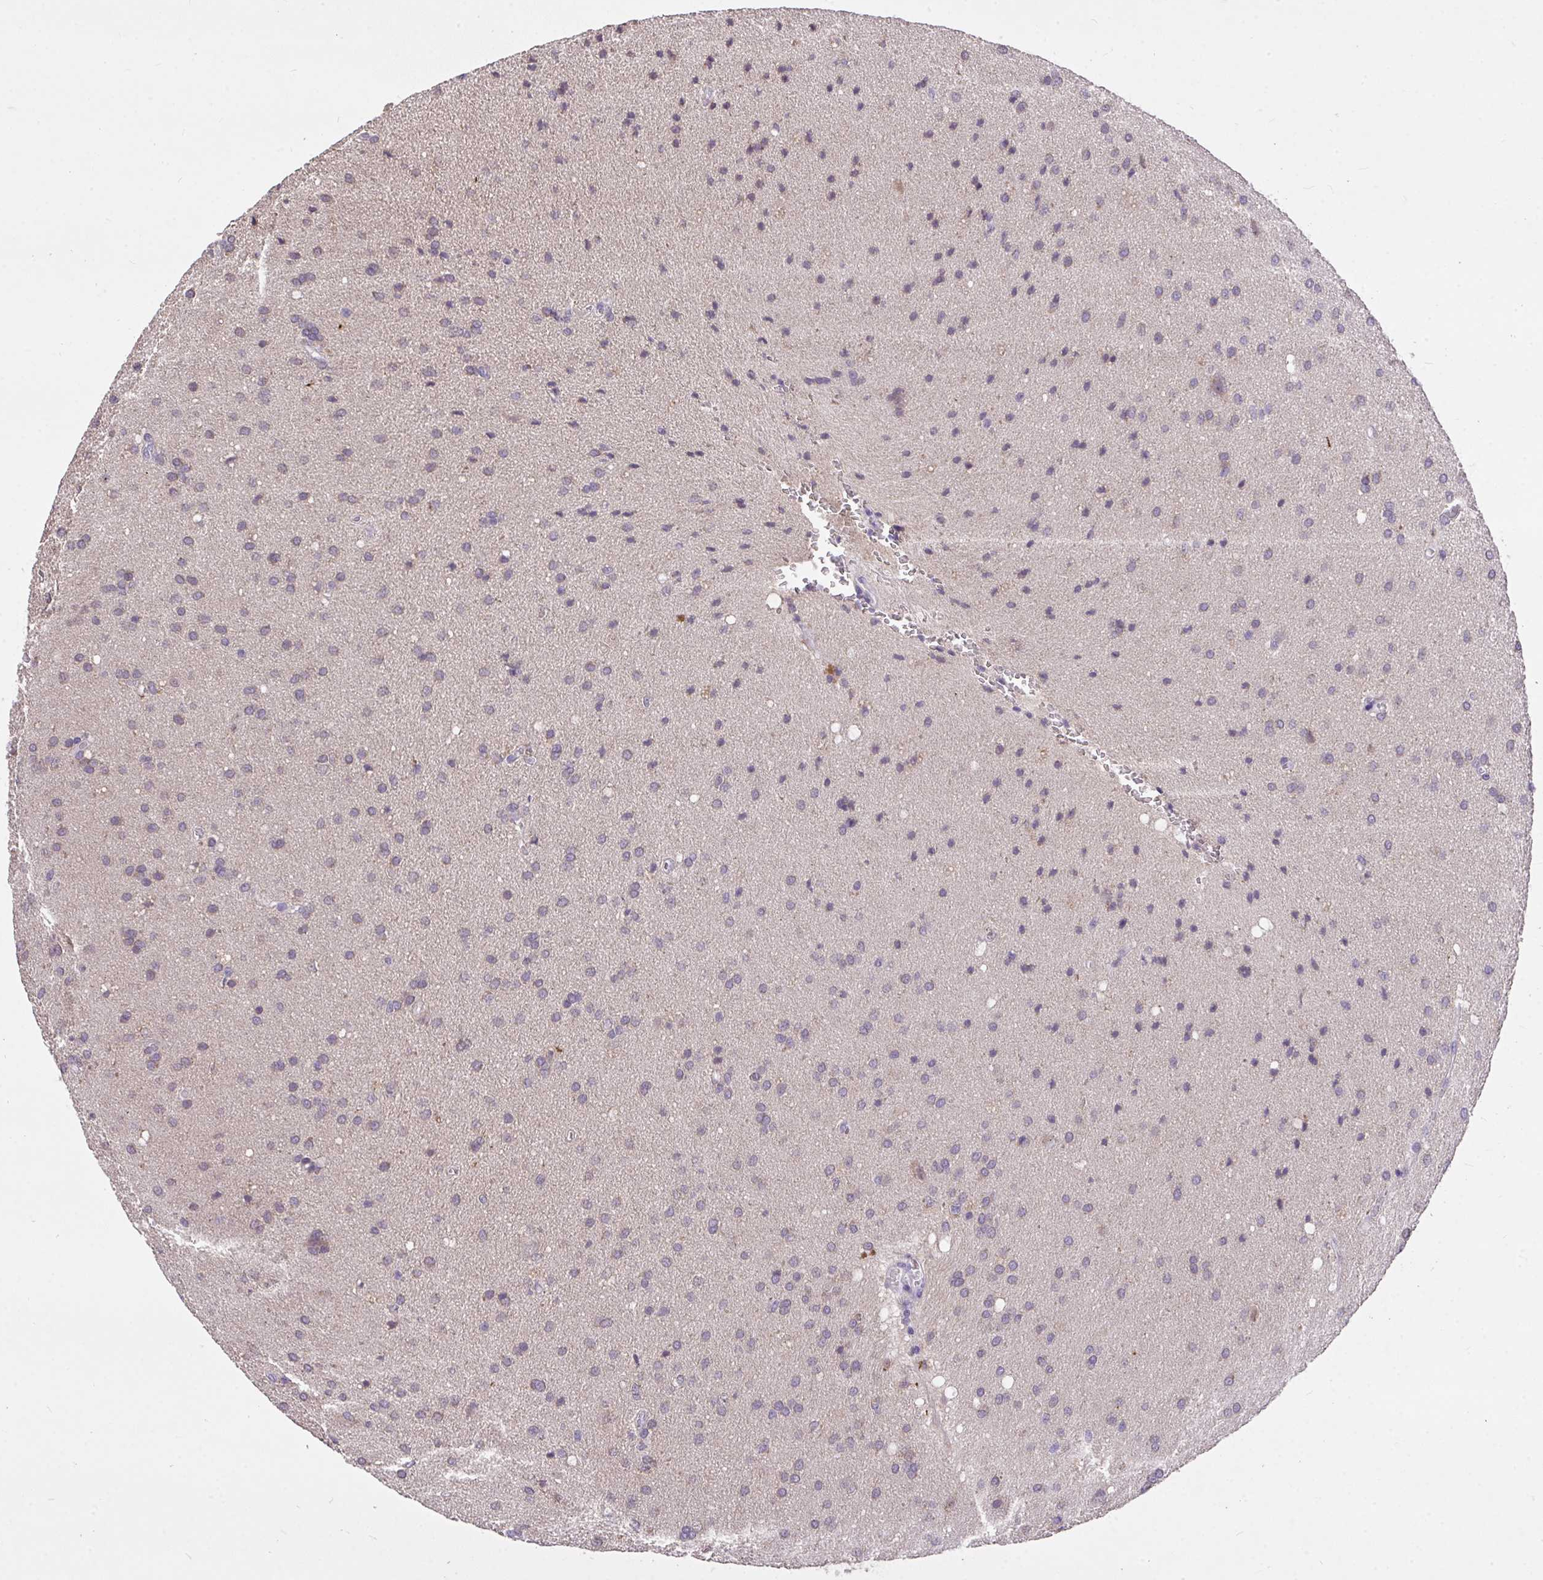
{"staining": {"intensity": "weak", "quantity": "<25%", "location": "cytoplasmic/membranous"}, "tissue": "glioma", "cell_type": "Tumor cells", "image_type": "cancer", "snomed": [{"axis": "morphology", "description": "Glioma, malignant, Low grade"}, {"axis": "topography", "description": "Brain"}], "caption": "This micrograph is of malignant glioma (low-grade) stained with immunohistochemistry (IHC) to label a protein in brown with the nuclei are counter-stained blue. There is no staining in tumor cells.", "gene": "MPC2", "patient": {"sex": "female", "age": 54}}